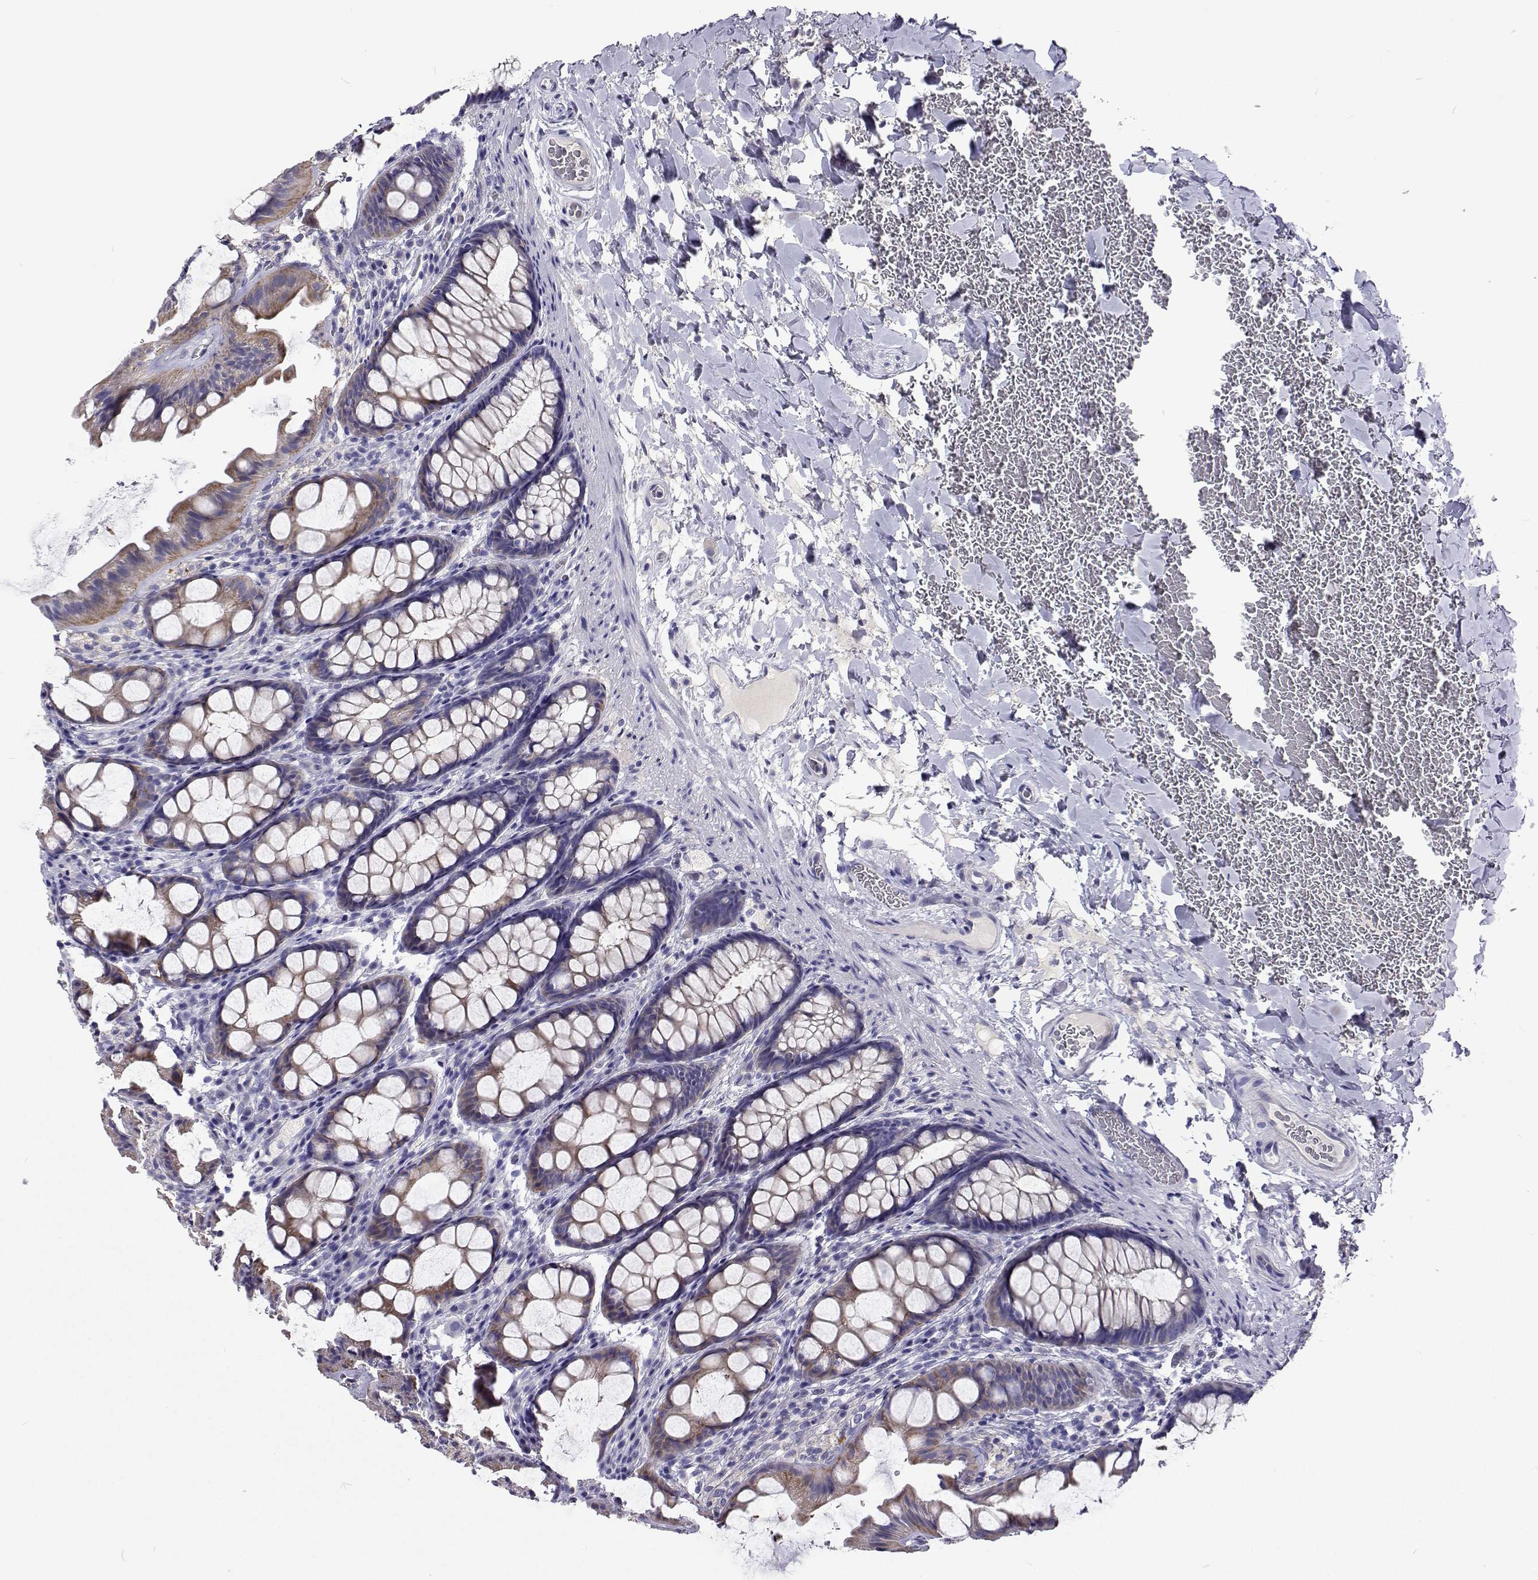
{"staining": {"intensity": "negative", "quantity": "none", "location": "none"}, "tissue": "colon", "cell_type": "Endothelial cells", "image_type": "normal", "snomed": [{"axis": "morphology", "description": "Normal tissue, NOS"}, {"axis": "topography", "description": "Colon"}], "caption": "High magnification brightfield microscopy of benign colon stained with DAB (brown) and counterstained with hematoxylin (blue): endothelial cells show no significant expression.", "gene": "LHFPL7", "patient": {"sex": "male", "age": 47}}